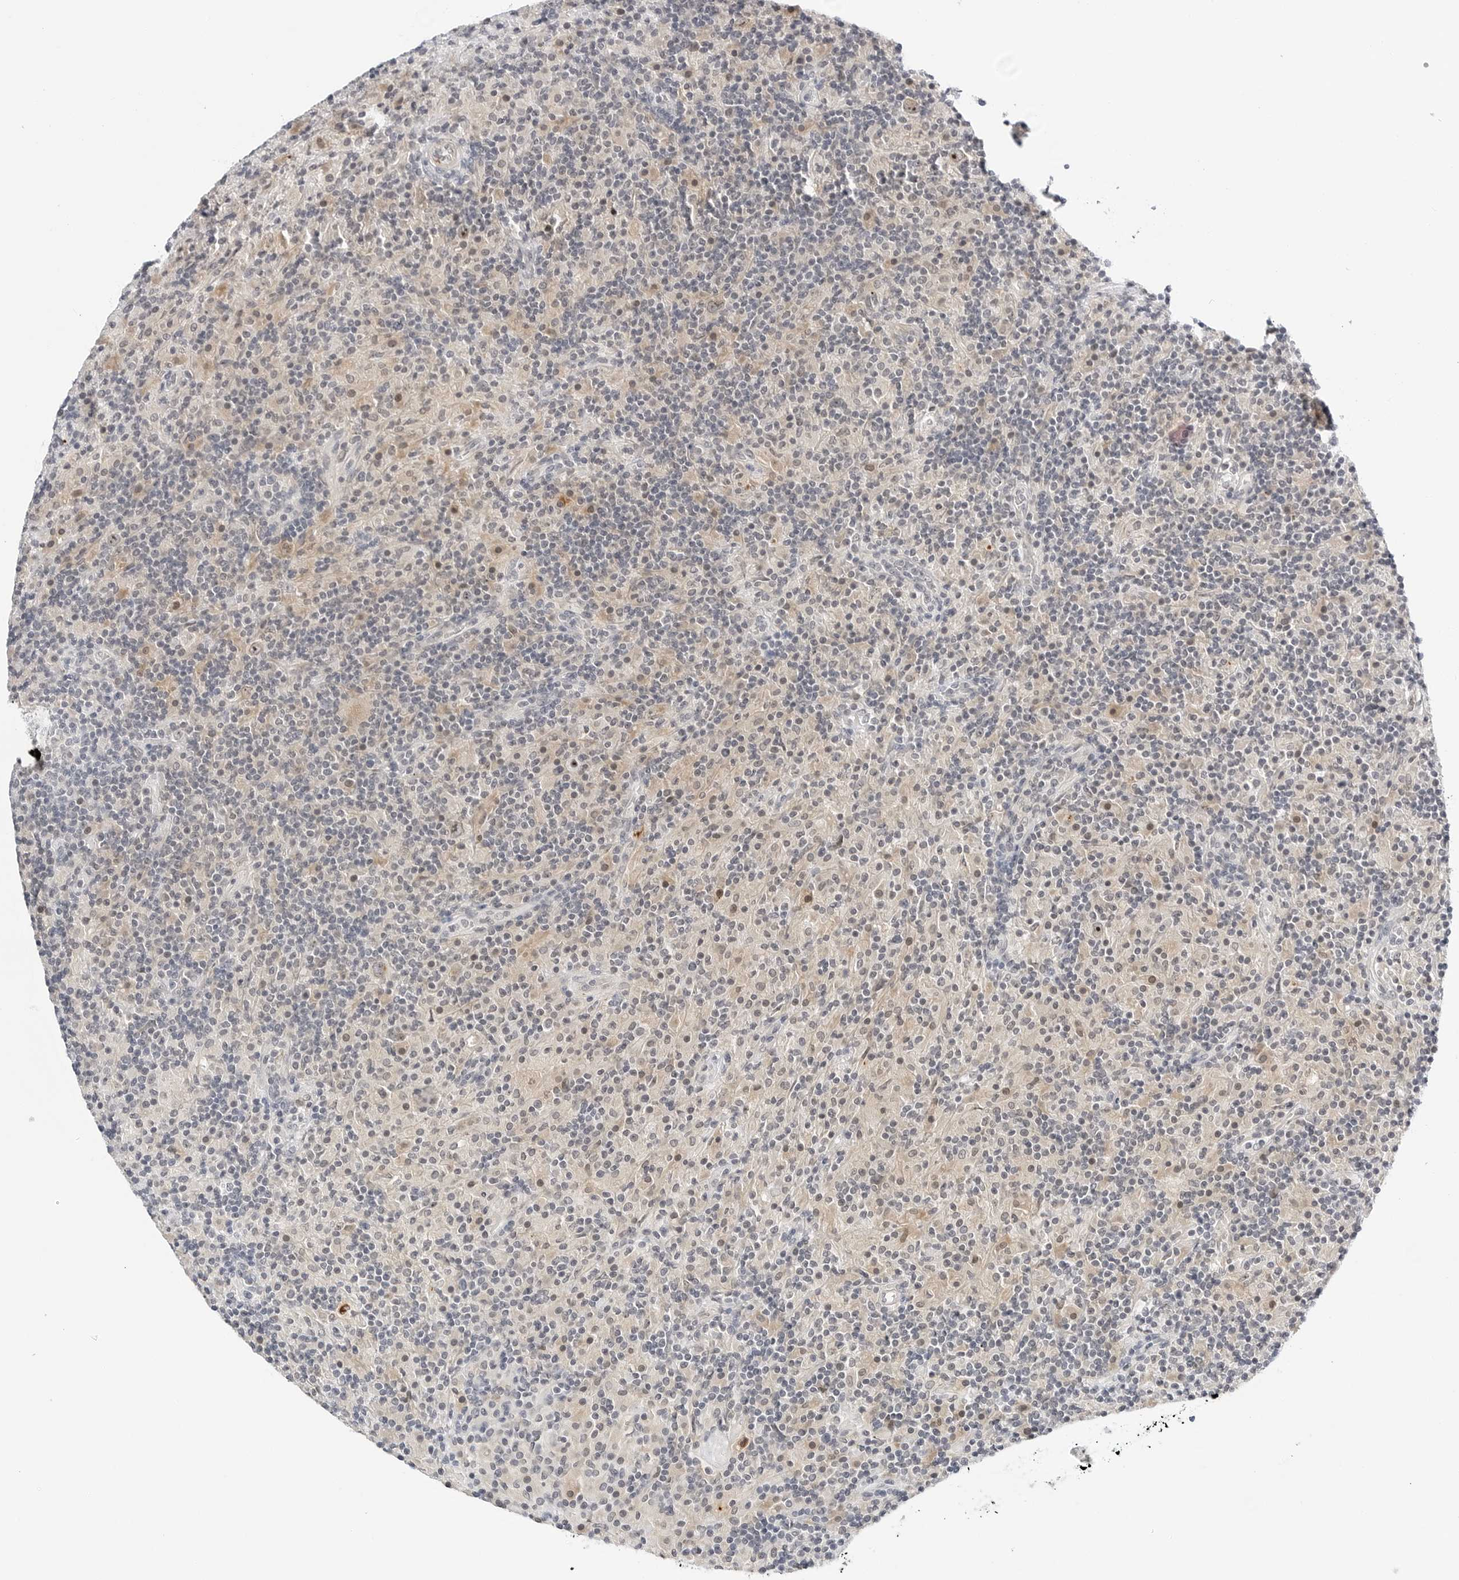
{"staining": {"intensity": "moderate", "quantity": "25%-75%", "location": "nuclear"}, "tissue": "lymphoma", "cell_type": "Tumor cells", "image_type": "cancer", "snomed": [{"axis": "morphology", "description": "Hodgkin's disease, NOS"}, {"axis": "topography", "description": "Lymph node"}], "caption": "Protein expression analysis of human Hodgkin's disease reveals moderate nuclear positivity in approximately 25%-75% of tumor cells. The staining was performed using DAB (3,3'-diaminobenzidine), with brown indicating positive protein expression. Nuclei are stained blue with hematoxylin.", "gene": "MAP2K5", "patient": {"sex": "male", "age": 70}}